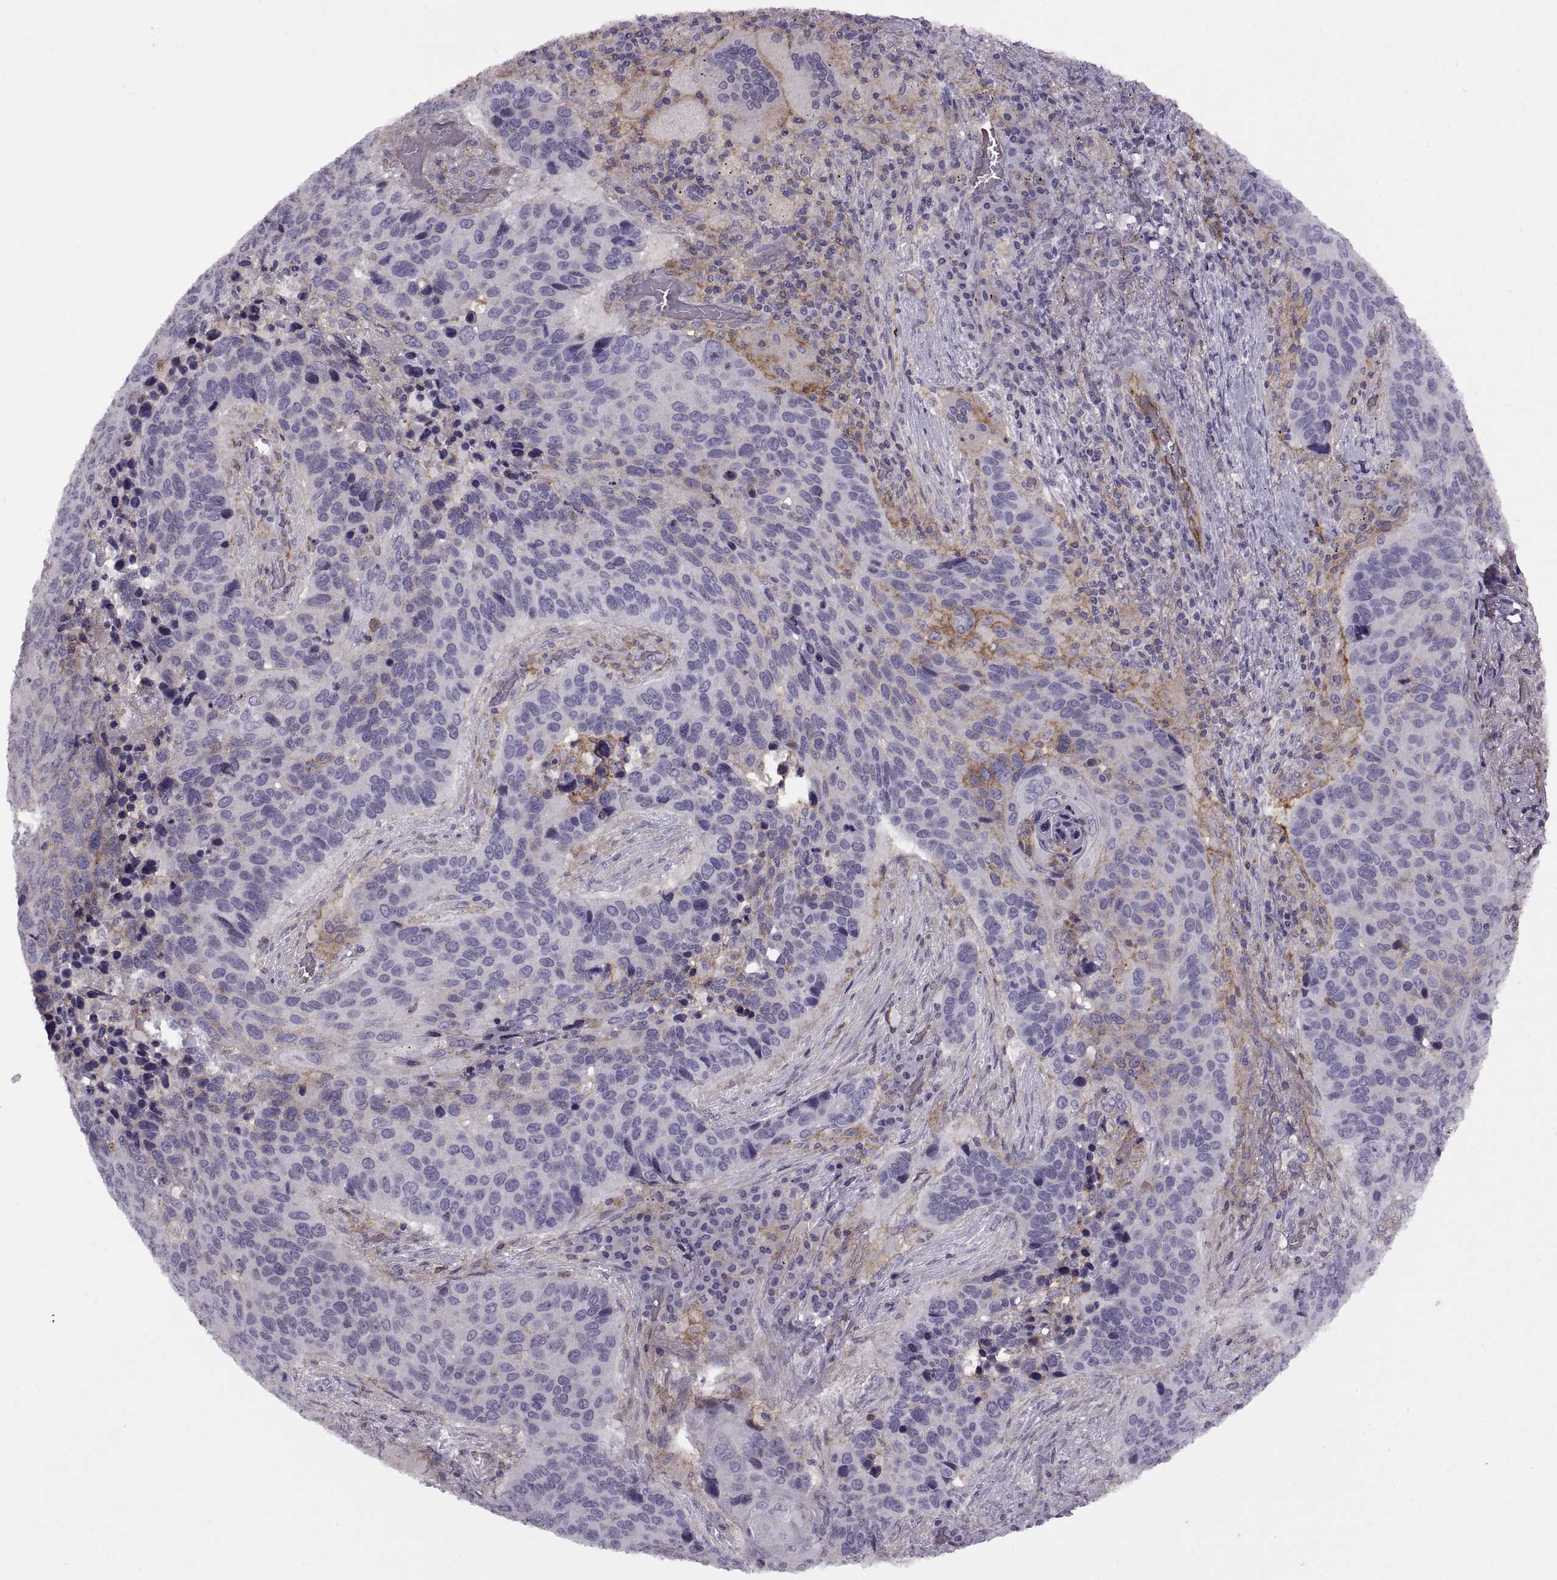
{"staining": {"intensity": "negative", "quantity": "none", "location": "none"}, "tissue": "lung cancer", "cell_type": "Tumor cells", "image_type": "cancer", "snomed": [{"axis": "morphology", "description": "Squamous cell carcinoma, NOS"}, {"axis": "topography", "description": "Lung"}], "caption": "High power microscopy micrograph of an immunohistochemistry (IHC) photomicrograph of lung cancer (squamous cell carcinoma), revealing no significant expression in tumor cells.", "gene": "RALB", "patient": {"sex": "male", "age": 68}}